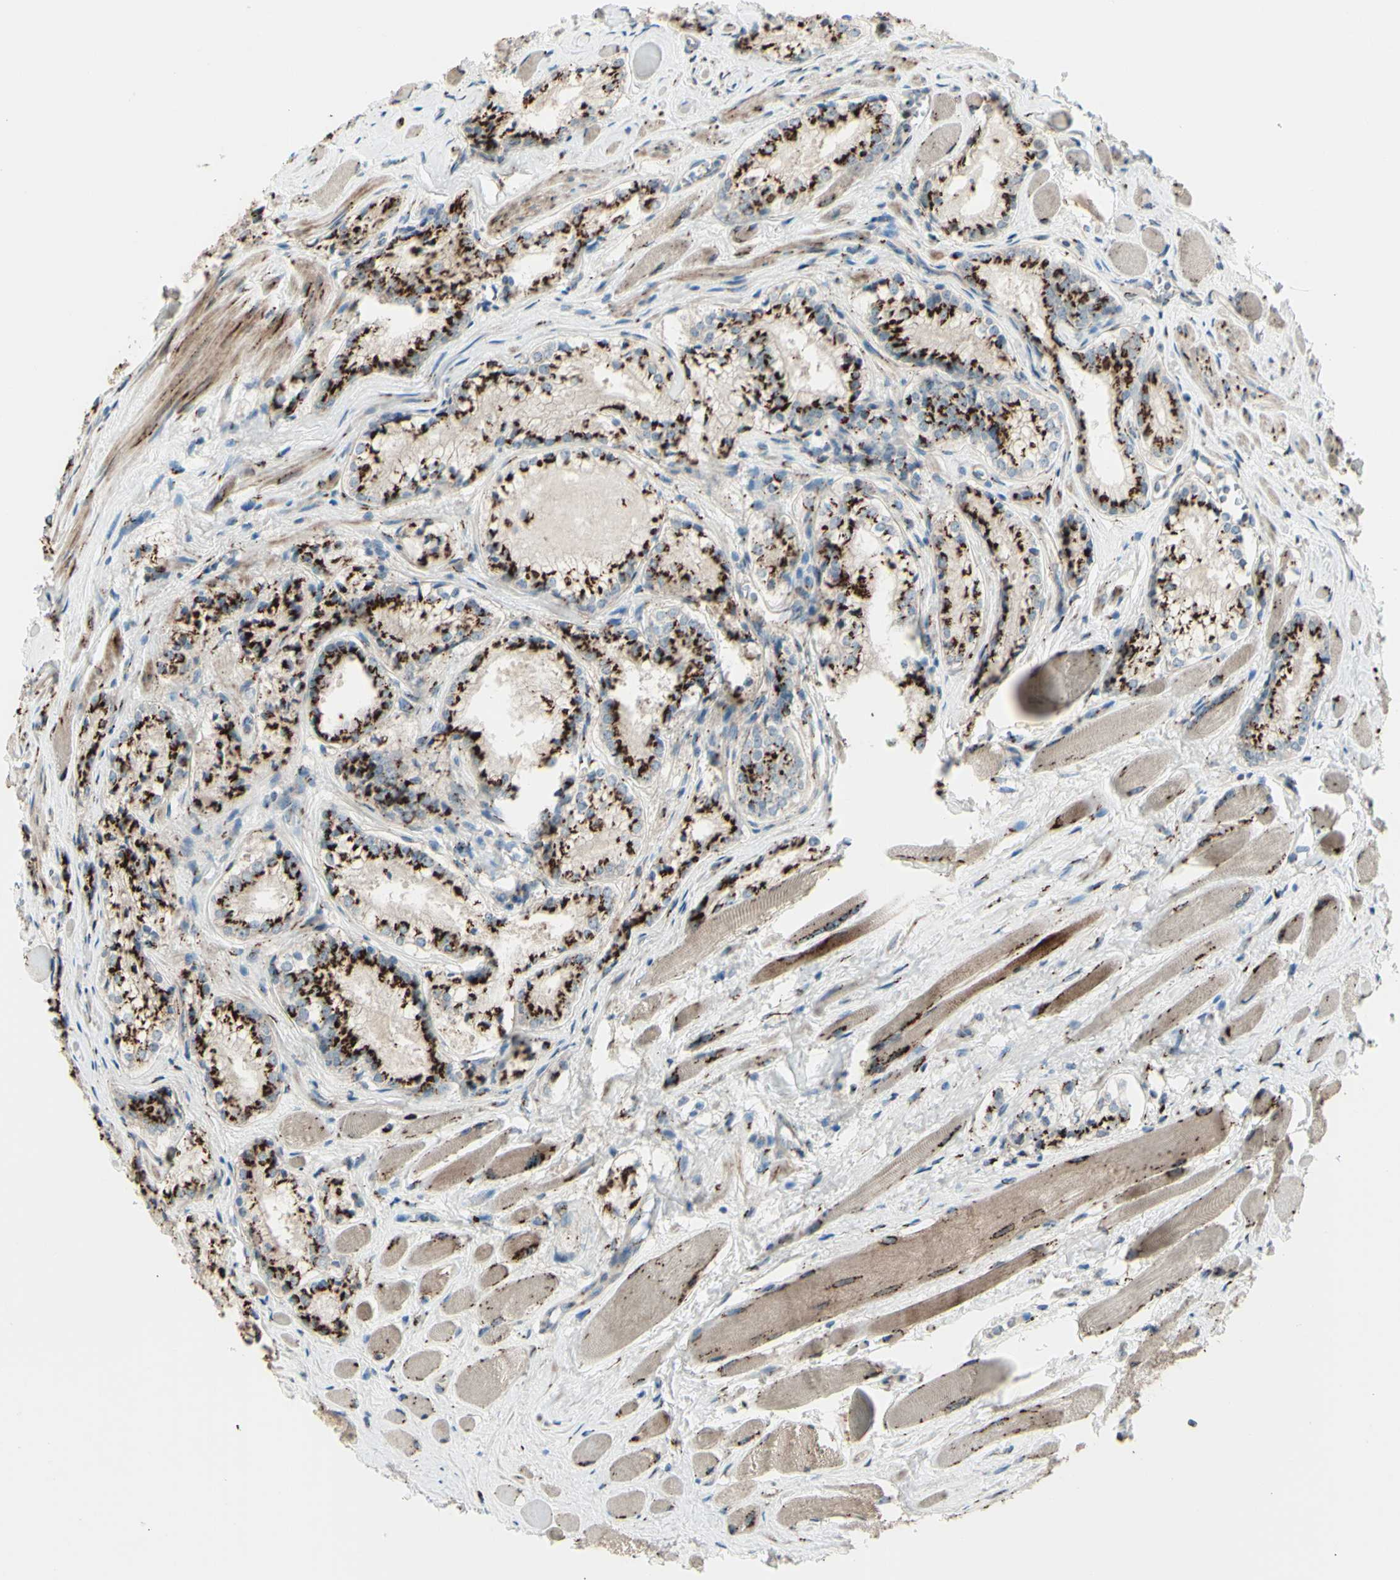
{"staining": {"intensity": "moderate", "quantity": ">75%", "location": "cytoplasmic/membranous"}, "tissue": "prostate cancer", "cell_type": "Tumor cells", "image_type": "cancer", "snomed": [{"axis": "morphology", "description": "Adenocarcinoma, Low grade"}, {"axis": "topography", "description": "Prostate"}], "caption": "IHC micrograph of neoplastic tissue: human prostate cancer (adenocarcinoma (low-grade)) stained using immunohistochemistry demonstrates medium levels of moderate protein expression localized specifically in the cytoplasmic/membranous of tumor cells, appearing as a cytoplasmic/membranous brown color.", "gene": "BPNT2", "patient": {"sex": "male", "age": 60}}